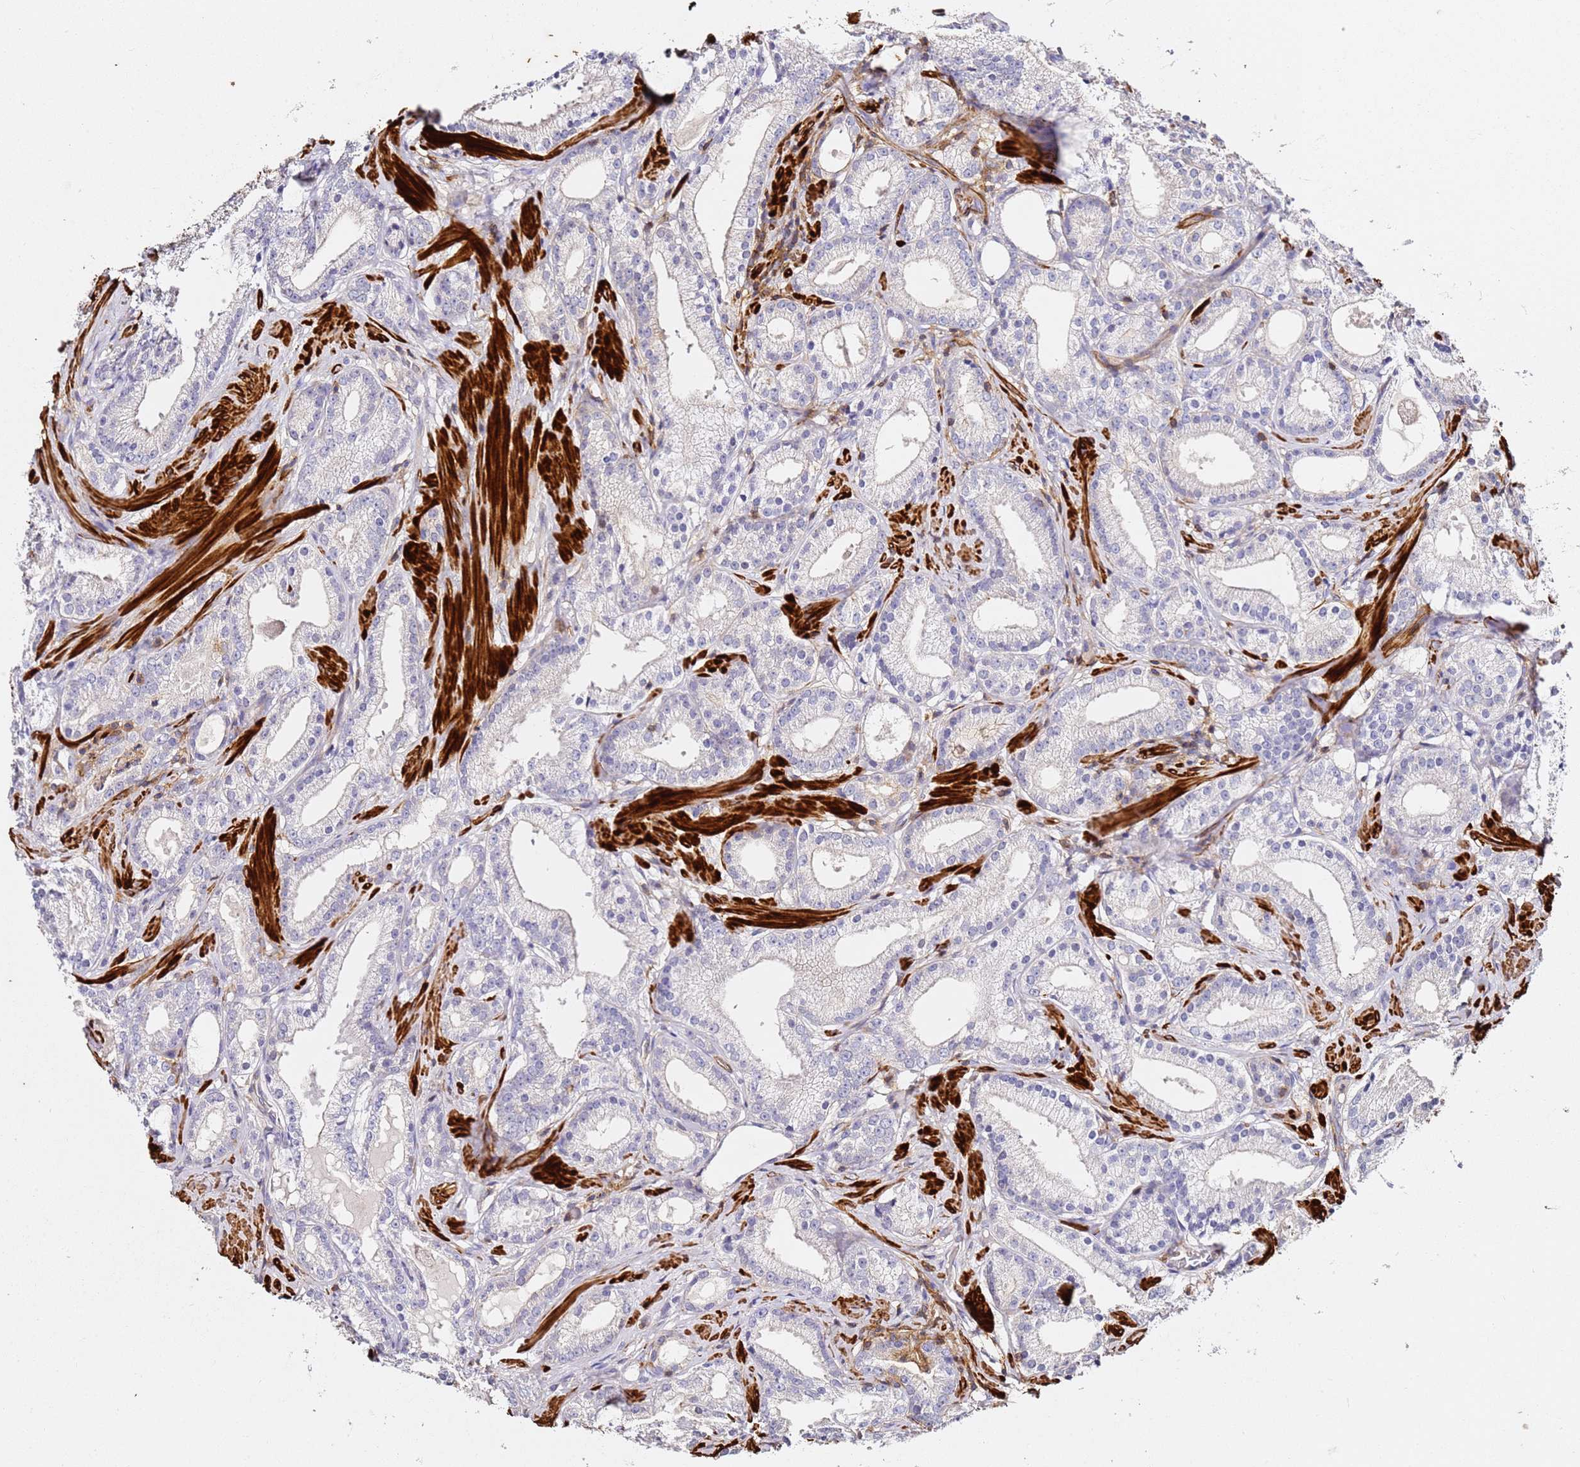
{"staining": {"intensity": "negative", "quantity": "none", "location": "none"}, "tissue": "prostate cancer", "cell_type": "Tumor cells", "image_type": "cancer", "snomed": [{"axis": "morphology", "description": "Adenocarcinoma, Low grade"}, {"axis": "topography", "description": "Prostate"}], "caption": "Immunohistochemistry photomicrograph of prostate cancer stained for a protein (brown), which demonstrates no expression in tumor cells.", "gene": "ZNF671", "patient": {"sex": "male", "age": 57}}